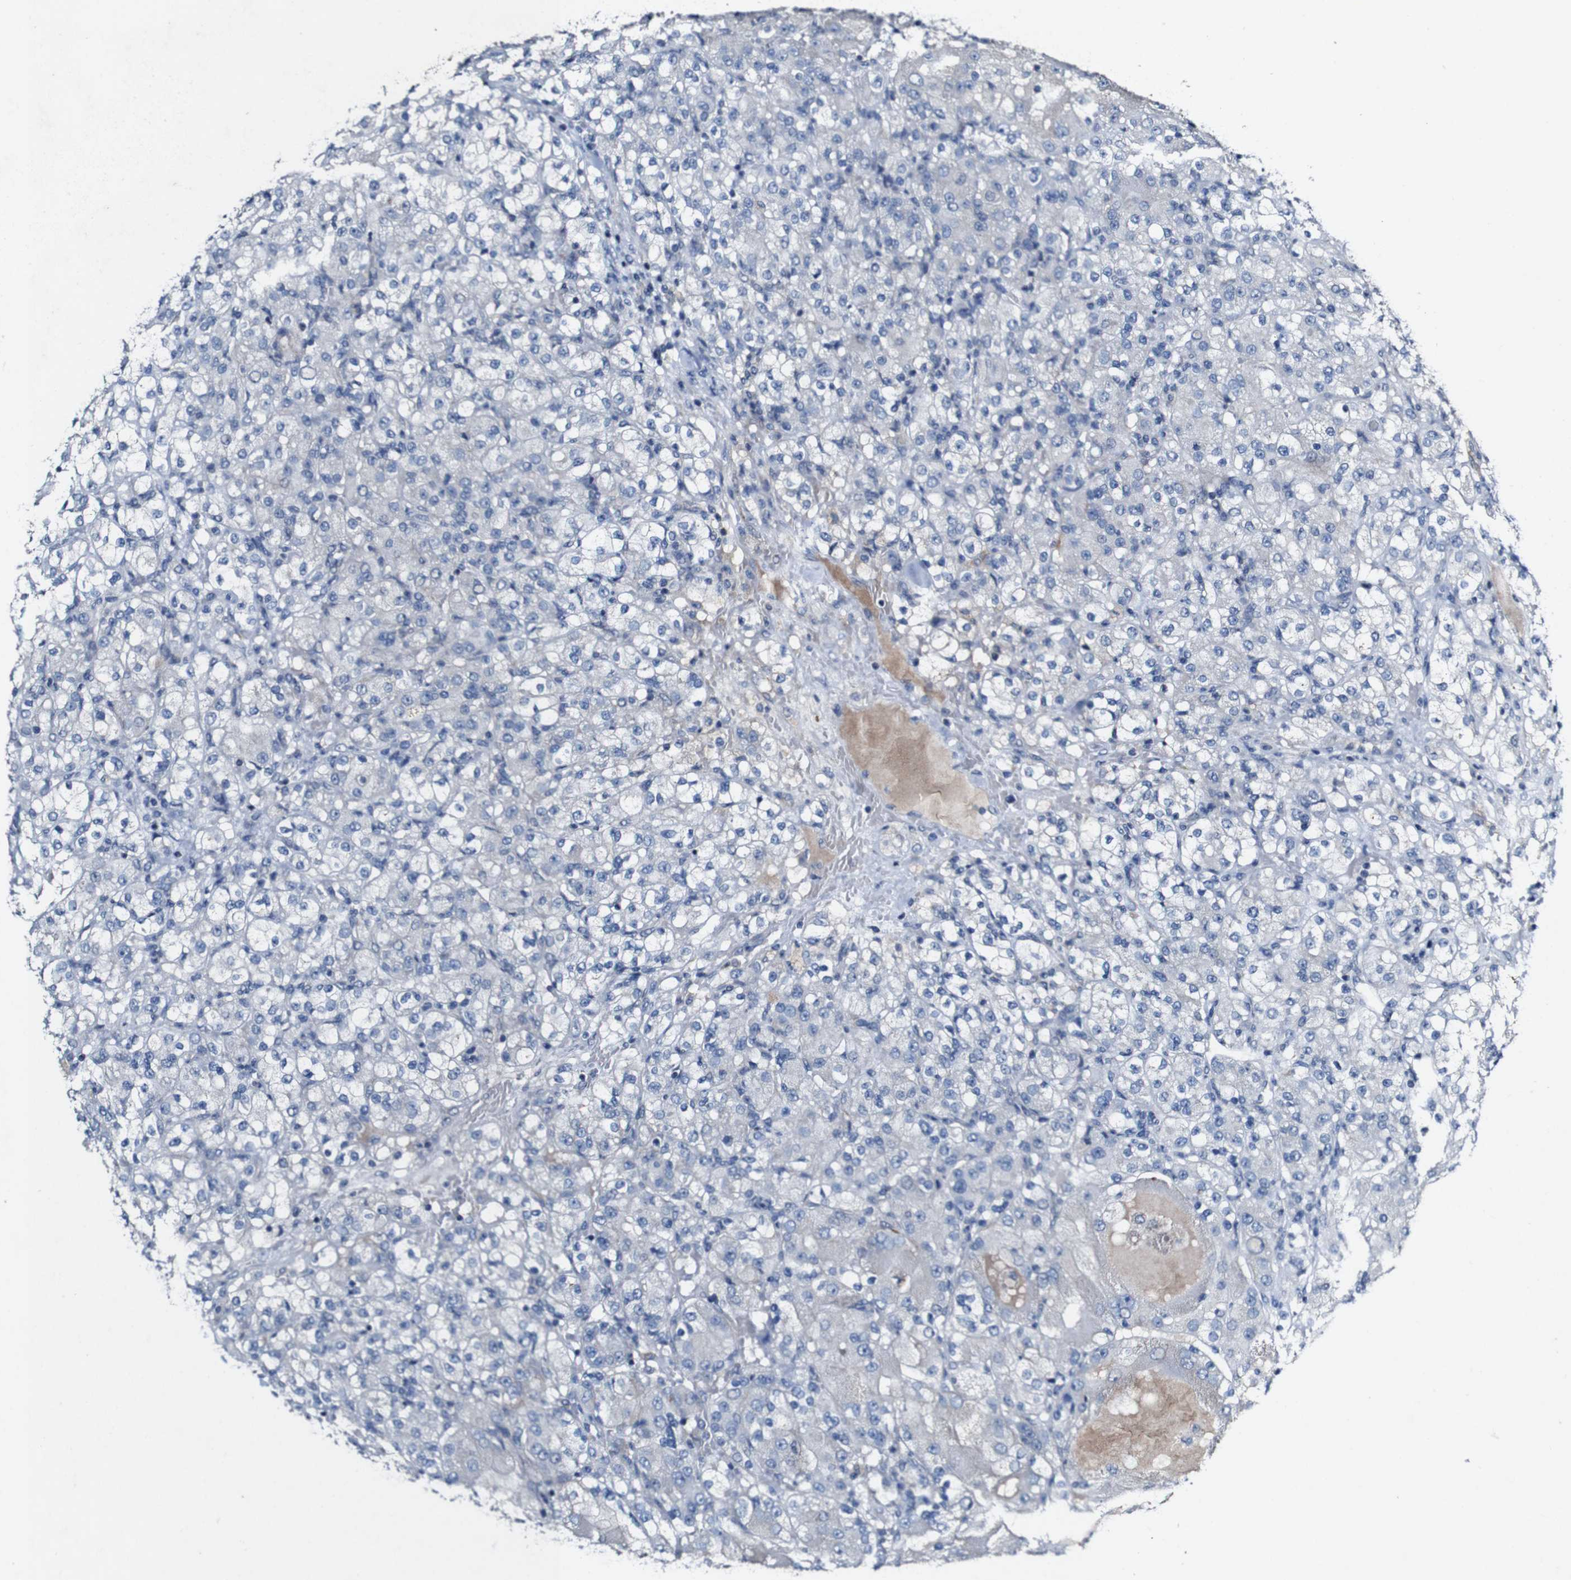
{"staining": {"intensity": "negative", "quantity": "none", "location": "none"}, "tissue": "renal cancer", "cell_type": "Tumor cells", "image_type": "cancer", "snomed": [{"axis": "morphology", "description": "Normal tissue, NOS"}, {"axis": "morphology", "description": "Adenocarcinoma, NOS"}, {"axis": "topography", "description": "Kidney"}], "caption": "DAB (3,3'-diaminobenzidine) immunohistochemical staining of renal adenocarcinoma displays no significant staining in tumor cells. (Stains: DAB (3,3'-diaminobenzidine) immunohistochemistry (IHC) with hematoxylin counter stain, Microscopy: brightfield microscopy at high magnification).", "gene": "GRAMD1A", "patient": {"sex": "male", "age": 61}}